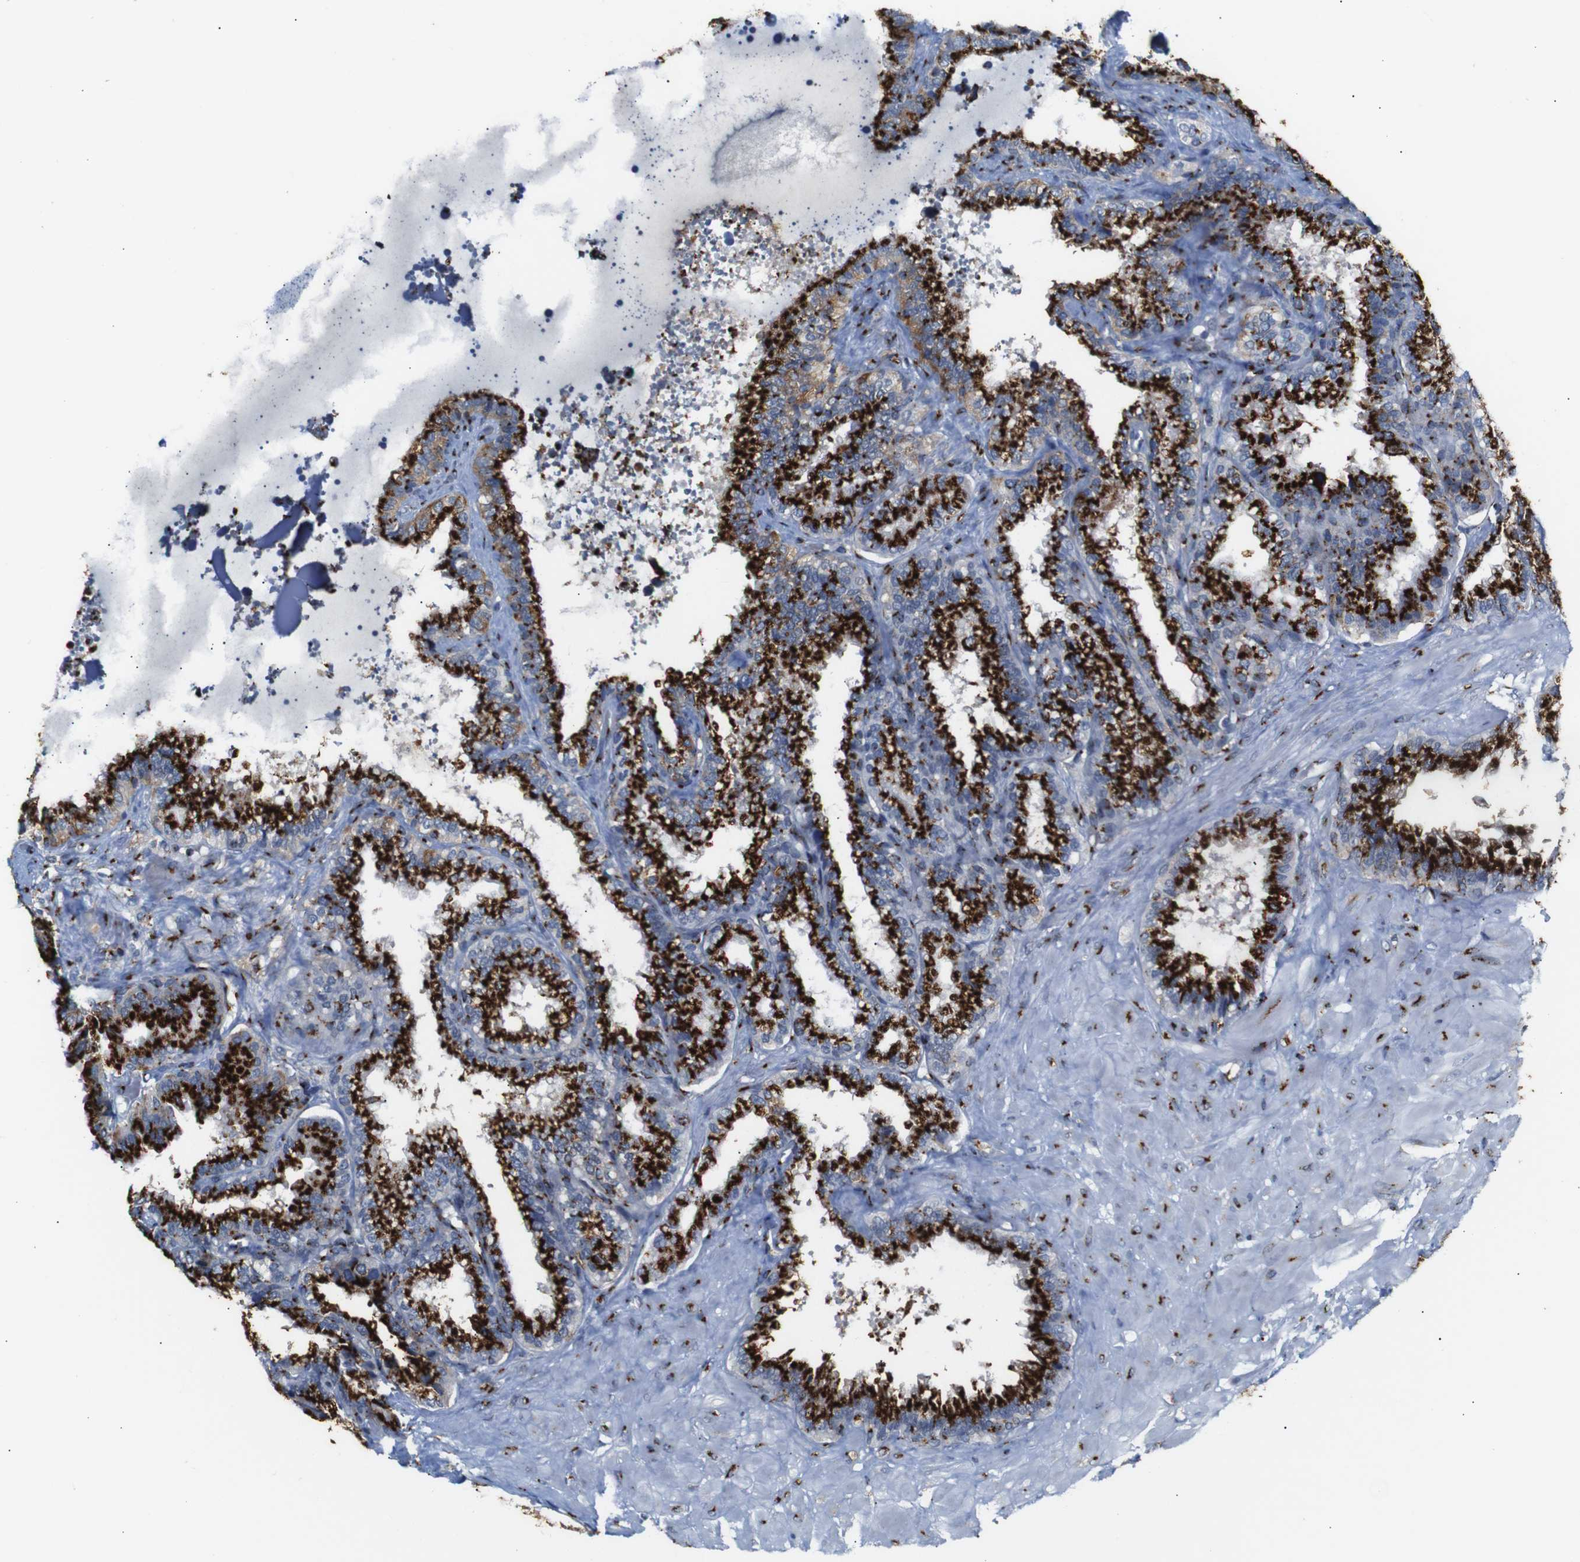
{"staining": {"intensity": "strong", "quantity": ">75%", "location": "cytoplasmic/membranous"}, "tissue": "seminal vesicle", "cell_type": "Glandular cells", "image_type": "normal", "snomed": [{"axis": "morphology", "description": "Normal tissue, NOS"}, {"axis": "topography", "description": "Seminal veicle"}], "caption": "Immunohistochemical staining of normal human seminal vesicle shows >75% levels of strong cytoplasmic/membranous protein expression in approximately >75% of glandular cells.", "gene": "TGOLN2", "patient": {"sex": "male", "age": 46}}